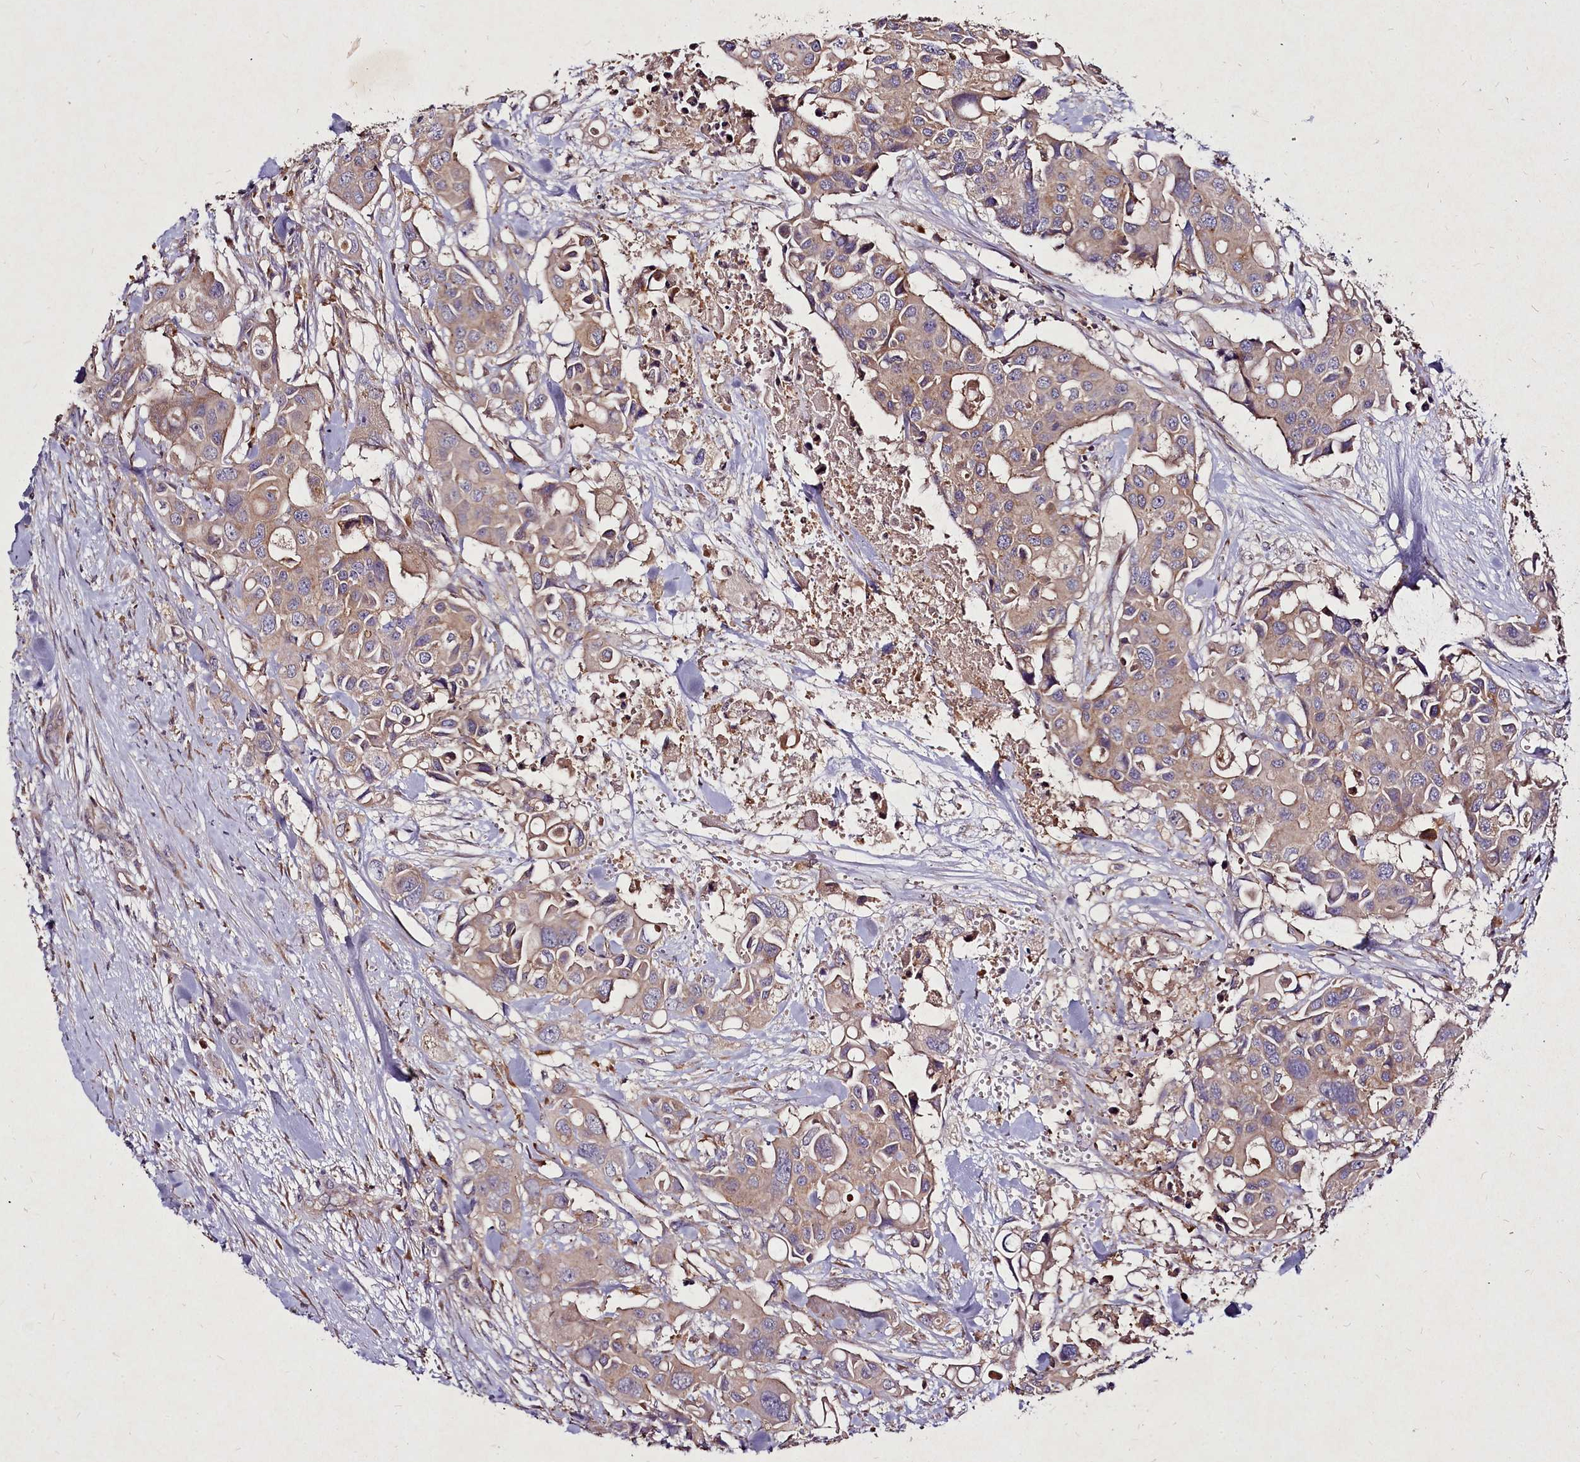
{"staining": {"intensity": "weak", "quantity": ">75%", "location": "cytoplasmic/membranous"}, "tissue": "colorectal cancer", "cell_type": "Tumor cells", "image_type": "cancer", "snomed": [{"axis": "morphology", "description": "Adenocarcinoma, NOS"}, {"axis": "topography", "description": "Colon"}], "caption": "This image demonstrates adenocarcinoma (colorectal) stained with IHC to label a protein in brown. The cytoplasmic/membranous of tumor cells show weak positivity for the protein. Nuclei are counter-stained blue.", "gene": "NCKAP1L", "patient": {"sex": "male", "age": 77}}